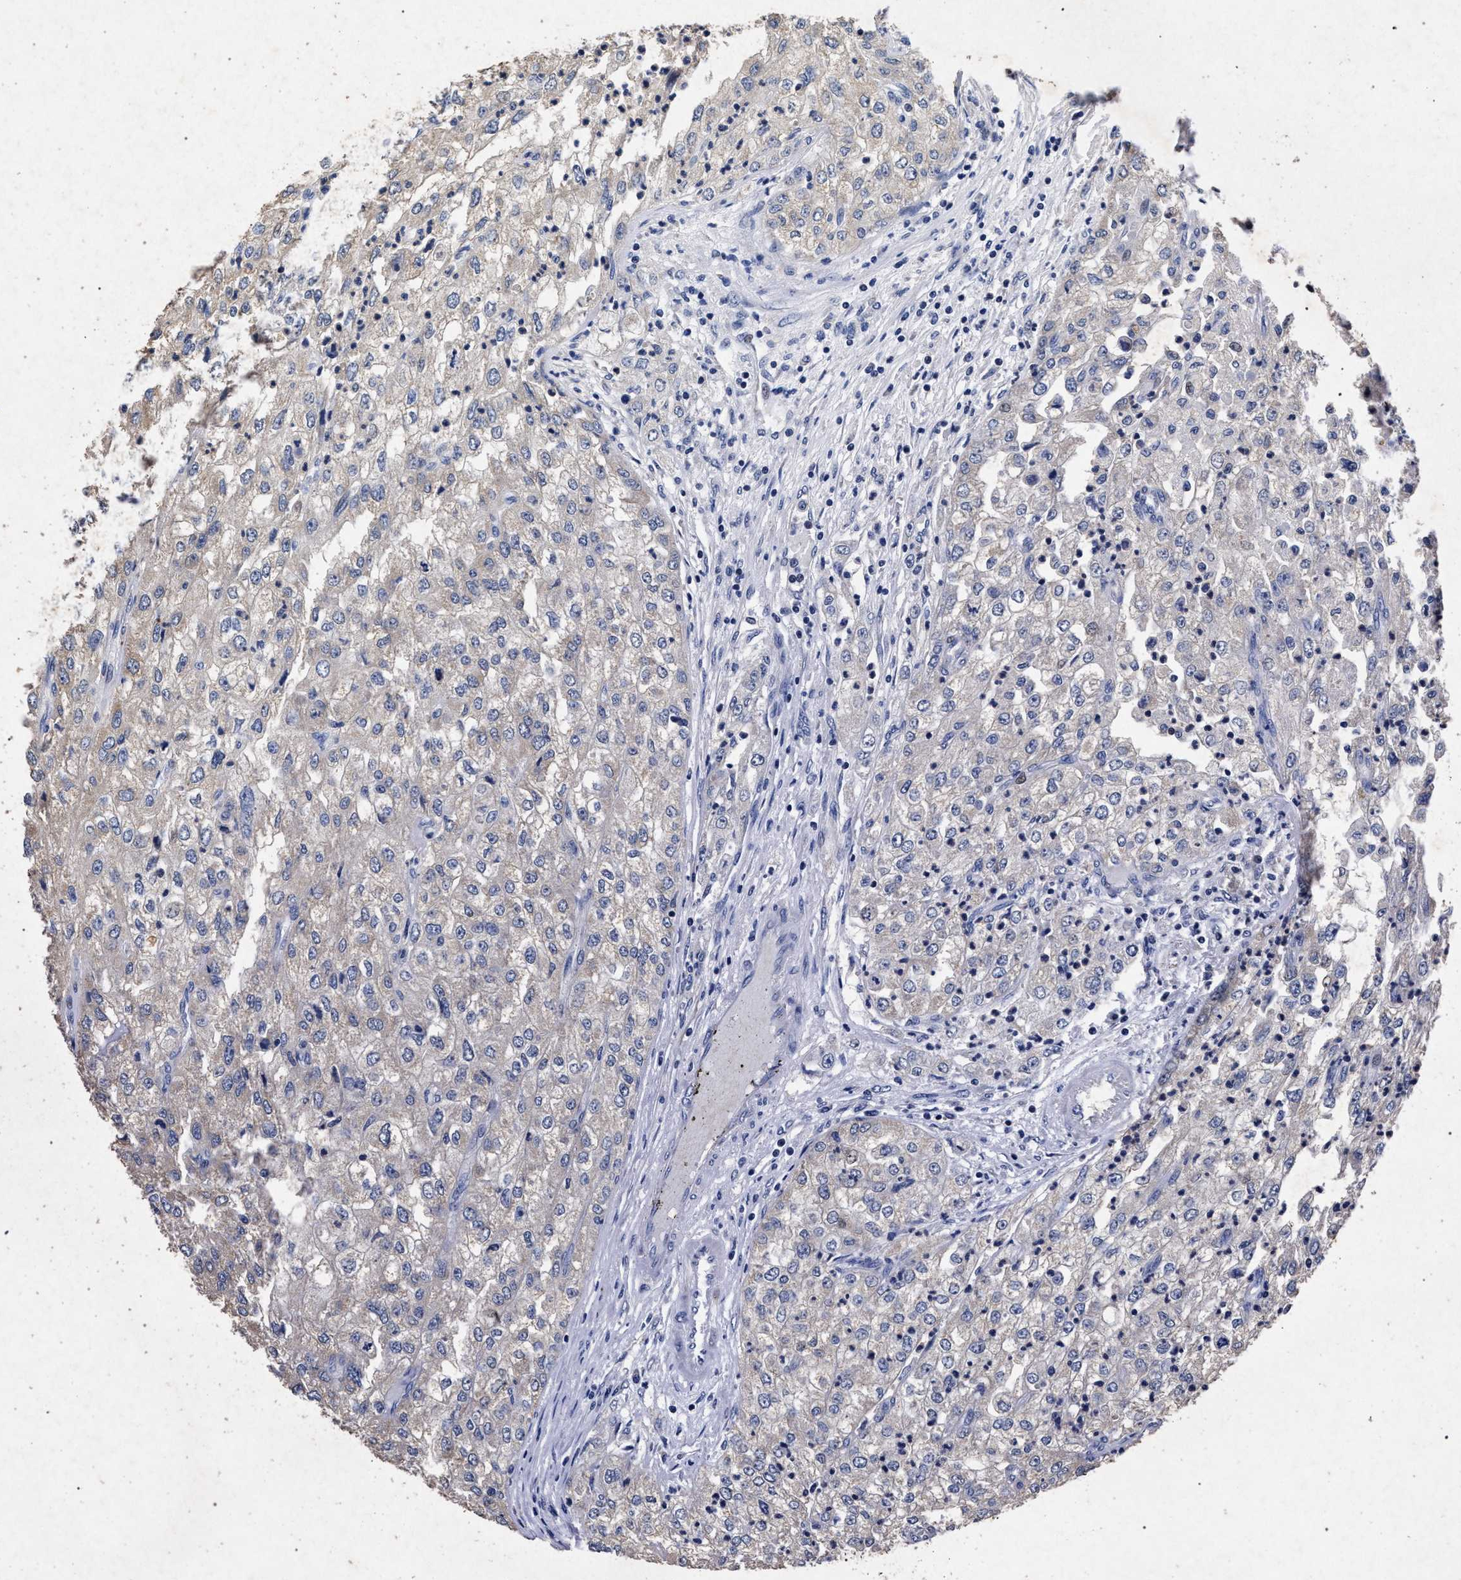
{"staining": {"intensity": "negative", "quantity": "none", "location": "none"}, "tissue": "renal cancer", "cell_type": "Tumor cells", "image_type": "cancer", "snomed": [{"axis": "morphology", "description": "Adenocarcinoma, NOS"}, {"axis": "topography", "description": "Kidney"}], "caption": "Tumor cells show no significant protein expression in adenocarcinoma (renal).", "gene": "ATP1A2", "patient": {"sex": "female", "age": 54}}